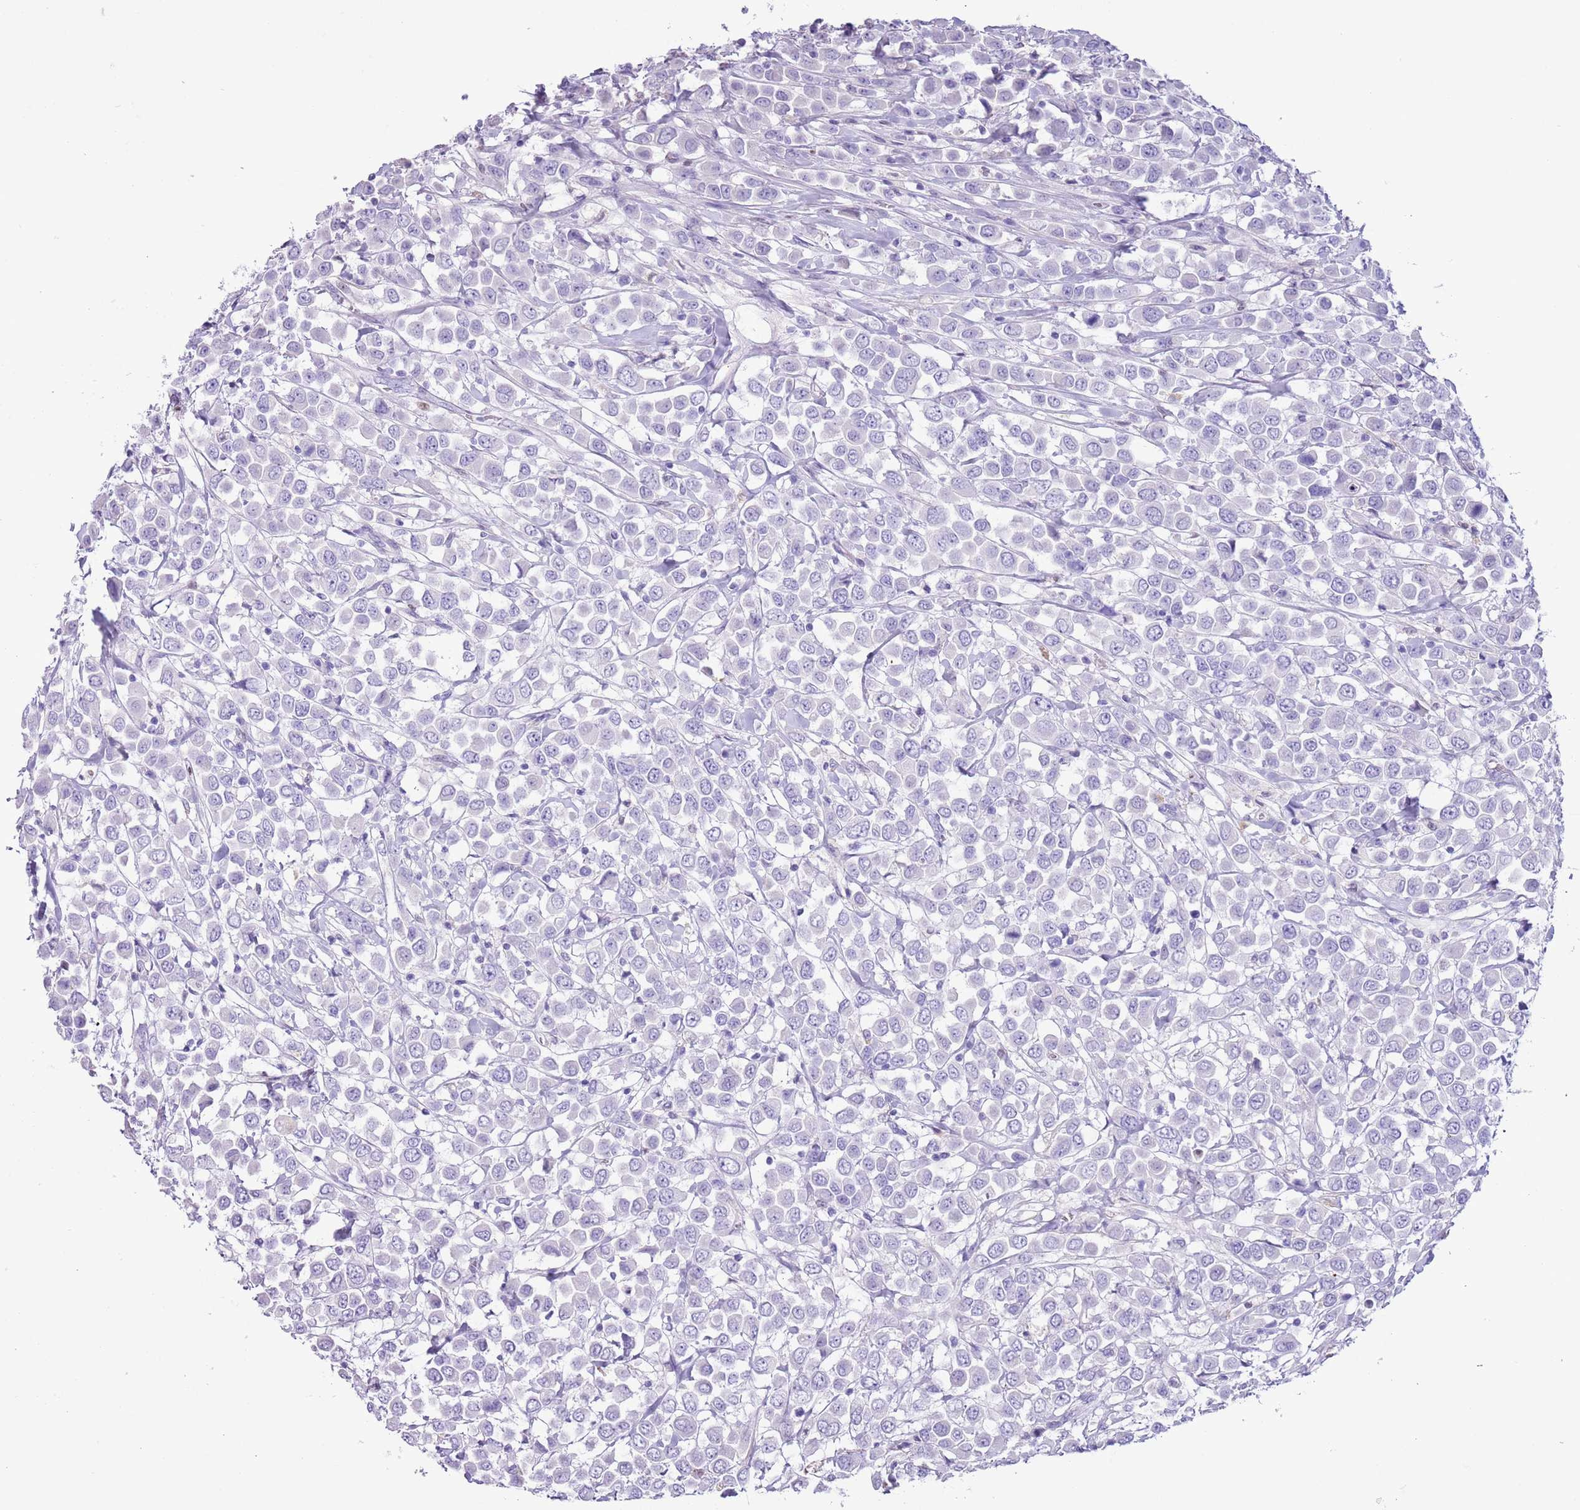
{"staining": {"intensity": "negative", "quantity": "none", "location": "none"}, "tissue": "breast cancer", "cell_type": "Tumor cells", "image_type": "cancer", "snomed": [{"axis": "morphology", "description": "Duct carcinoma"}, {"axis": "topography", "description": "Breast"}], "caption": "Immunohistochemistry (IHC) of human breast infiltrating ductal carcinoma shows no positivity in tumor cells. (DAB (3,3'-diaminobenzidine) IHC visualized using brightfield microscopy, high magnification).", "gene": "SLC7A14", "patient": {"sex": "female", "age": 61}}